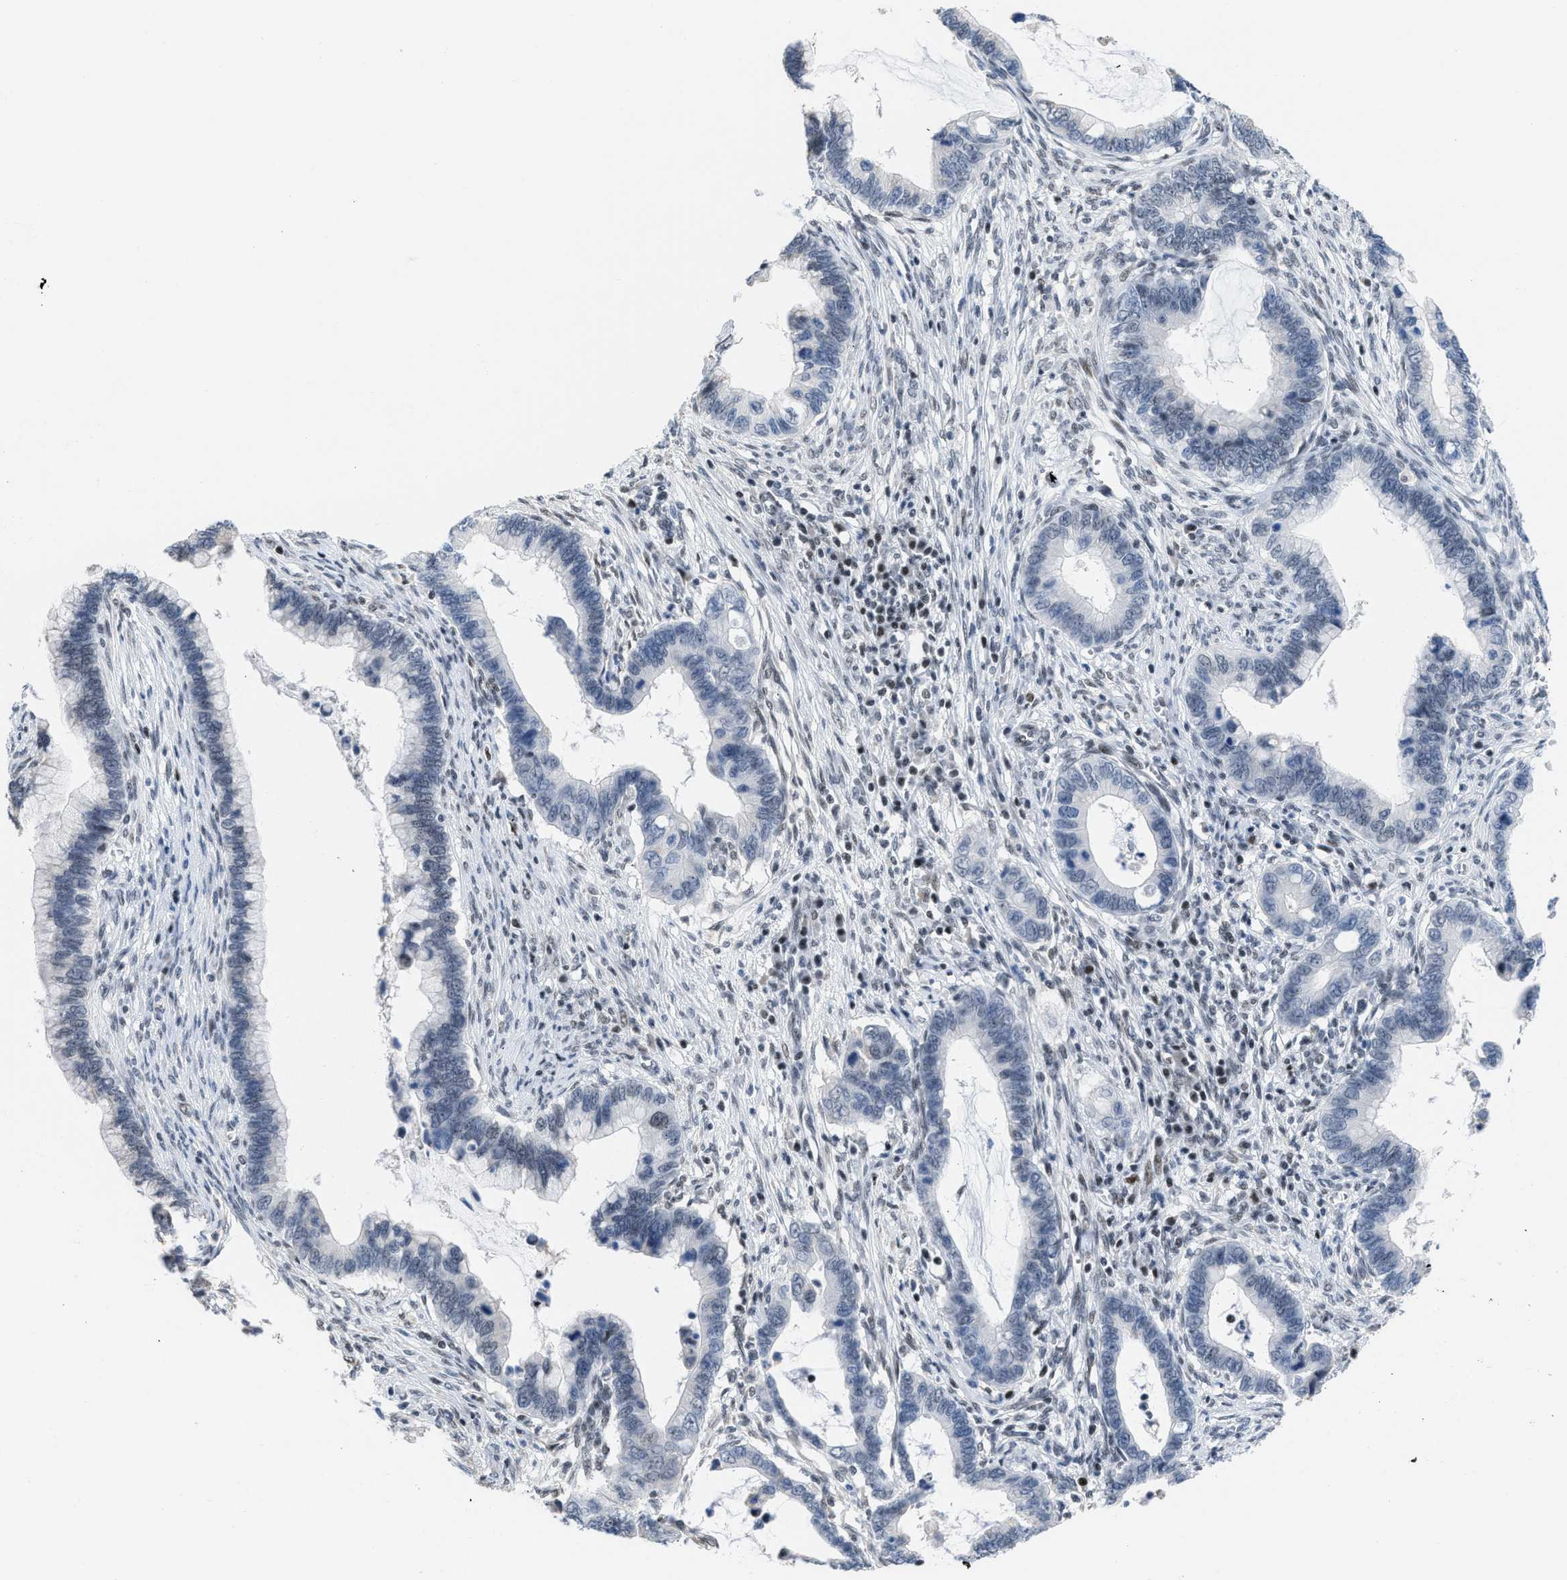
{"staining": {"intensity": "weak", "quantity": "<25%", "location": "nuclear"}, "tissue": "cervical cancer", "cell_type": "Tumor cells", "image_type": "cancer", "snomed": [{"axis": "morphology", "description": "Adenocarcinoma, NOS"}, {"axis": "topography", "description": "Cervix"}], "caption": "DAB (3,3'-diaminobenzidine) immunohistochemical staining of human cervical adenocarcinoma reveals no significant positivity in tumor cells.", "gene": "TERF2IP", "patient": {"sex": "female", "age": 44}}